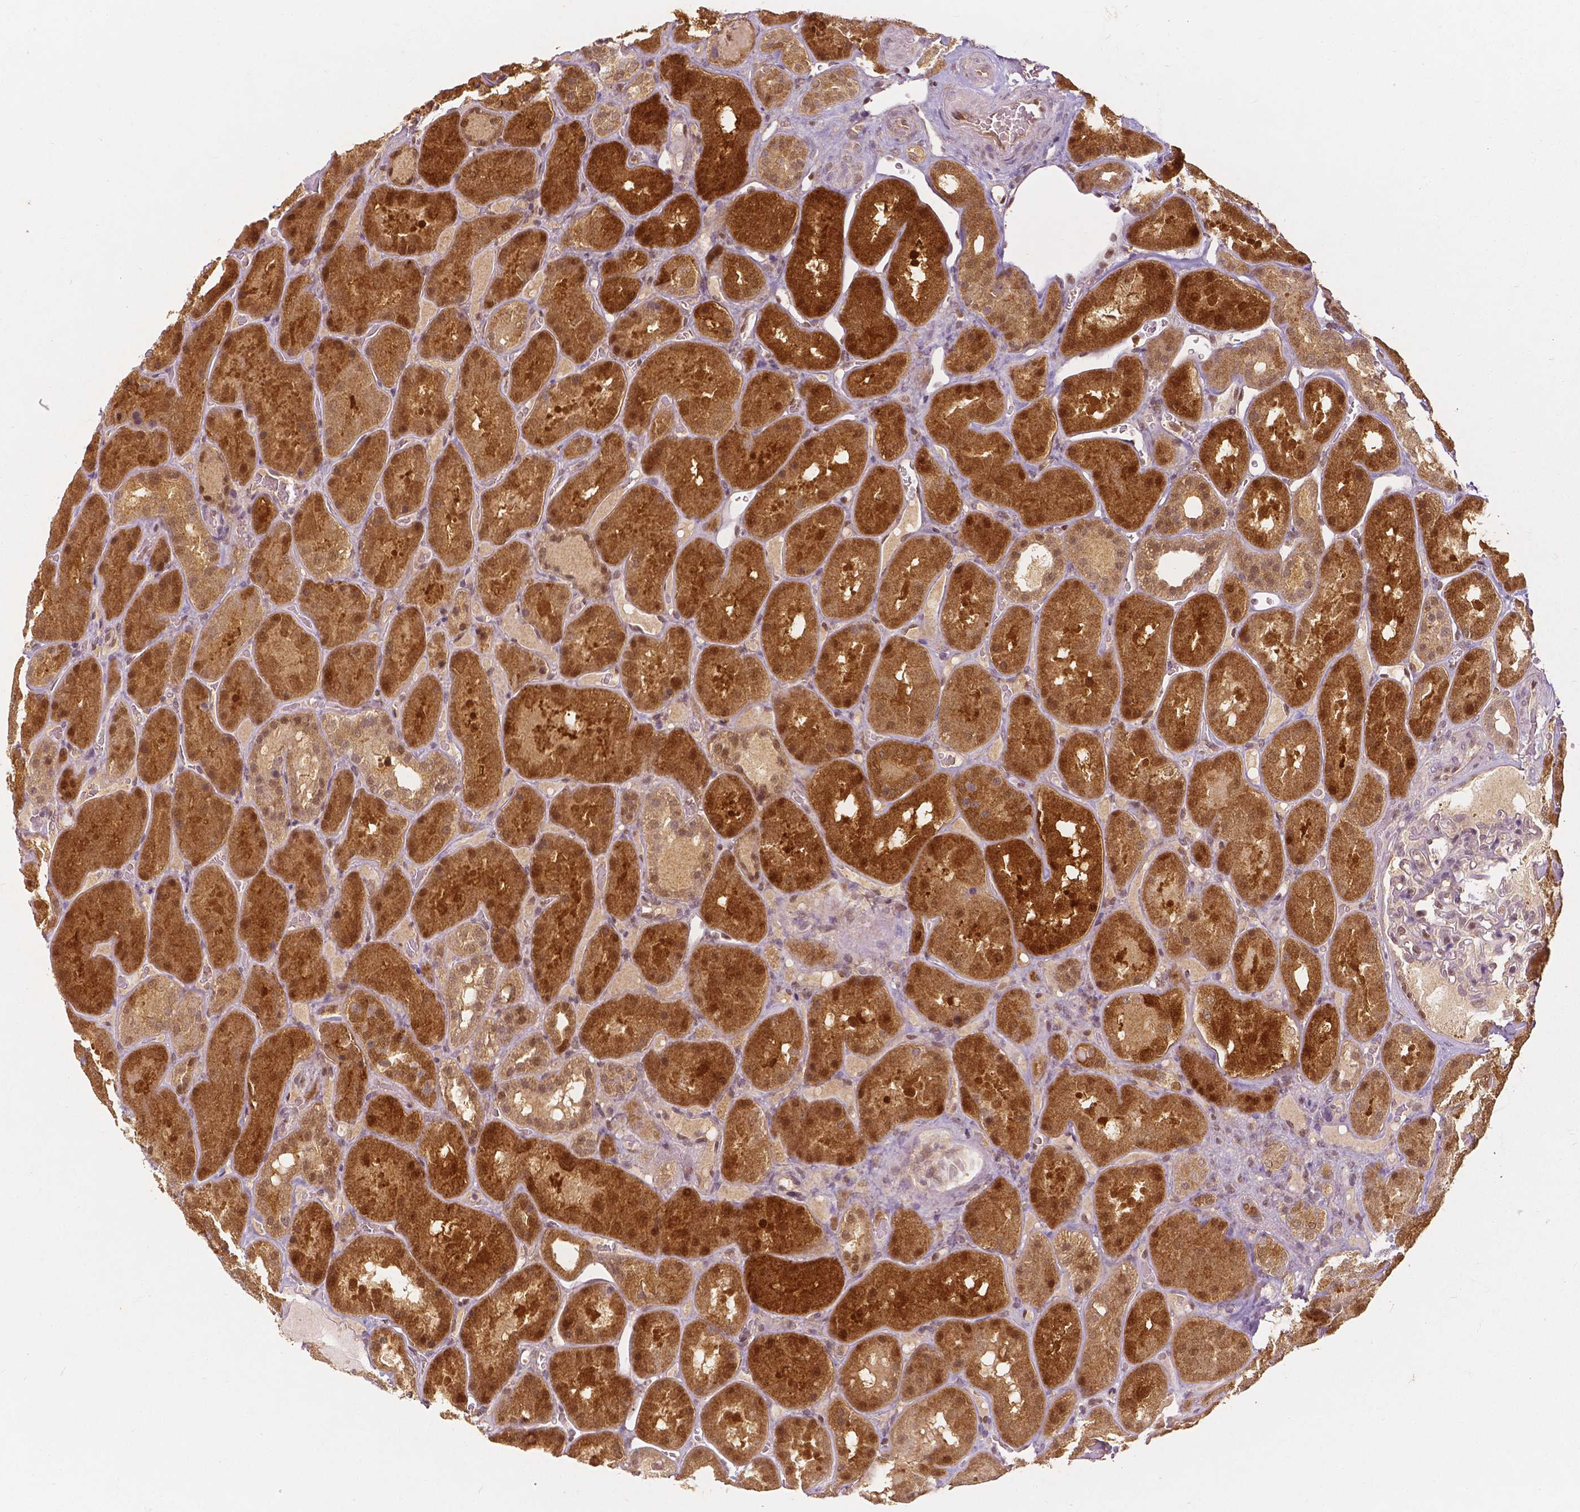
{"staining": {"intensity": "moderate", "quantity": "<25%", "location": "nuclear"}, "tissue": "kidney", "cell_type": "Cells in glomeruli", "image_type": "normal", "snomed": [{"axis": "morphology", "description": "Normal tissue, NOS"}, {"axis": "topography", "description": "Kidney"}], "caption": "An image of human kidney stained for a protein demonstrates moderate nuclear brown staining in cells in glomeruli. (IHC, brightfield microscopy, high magnification).", "gene": "NAPRT", "patient": {"sex": "male", "age": 73}}